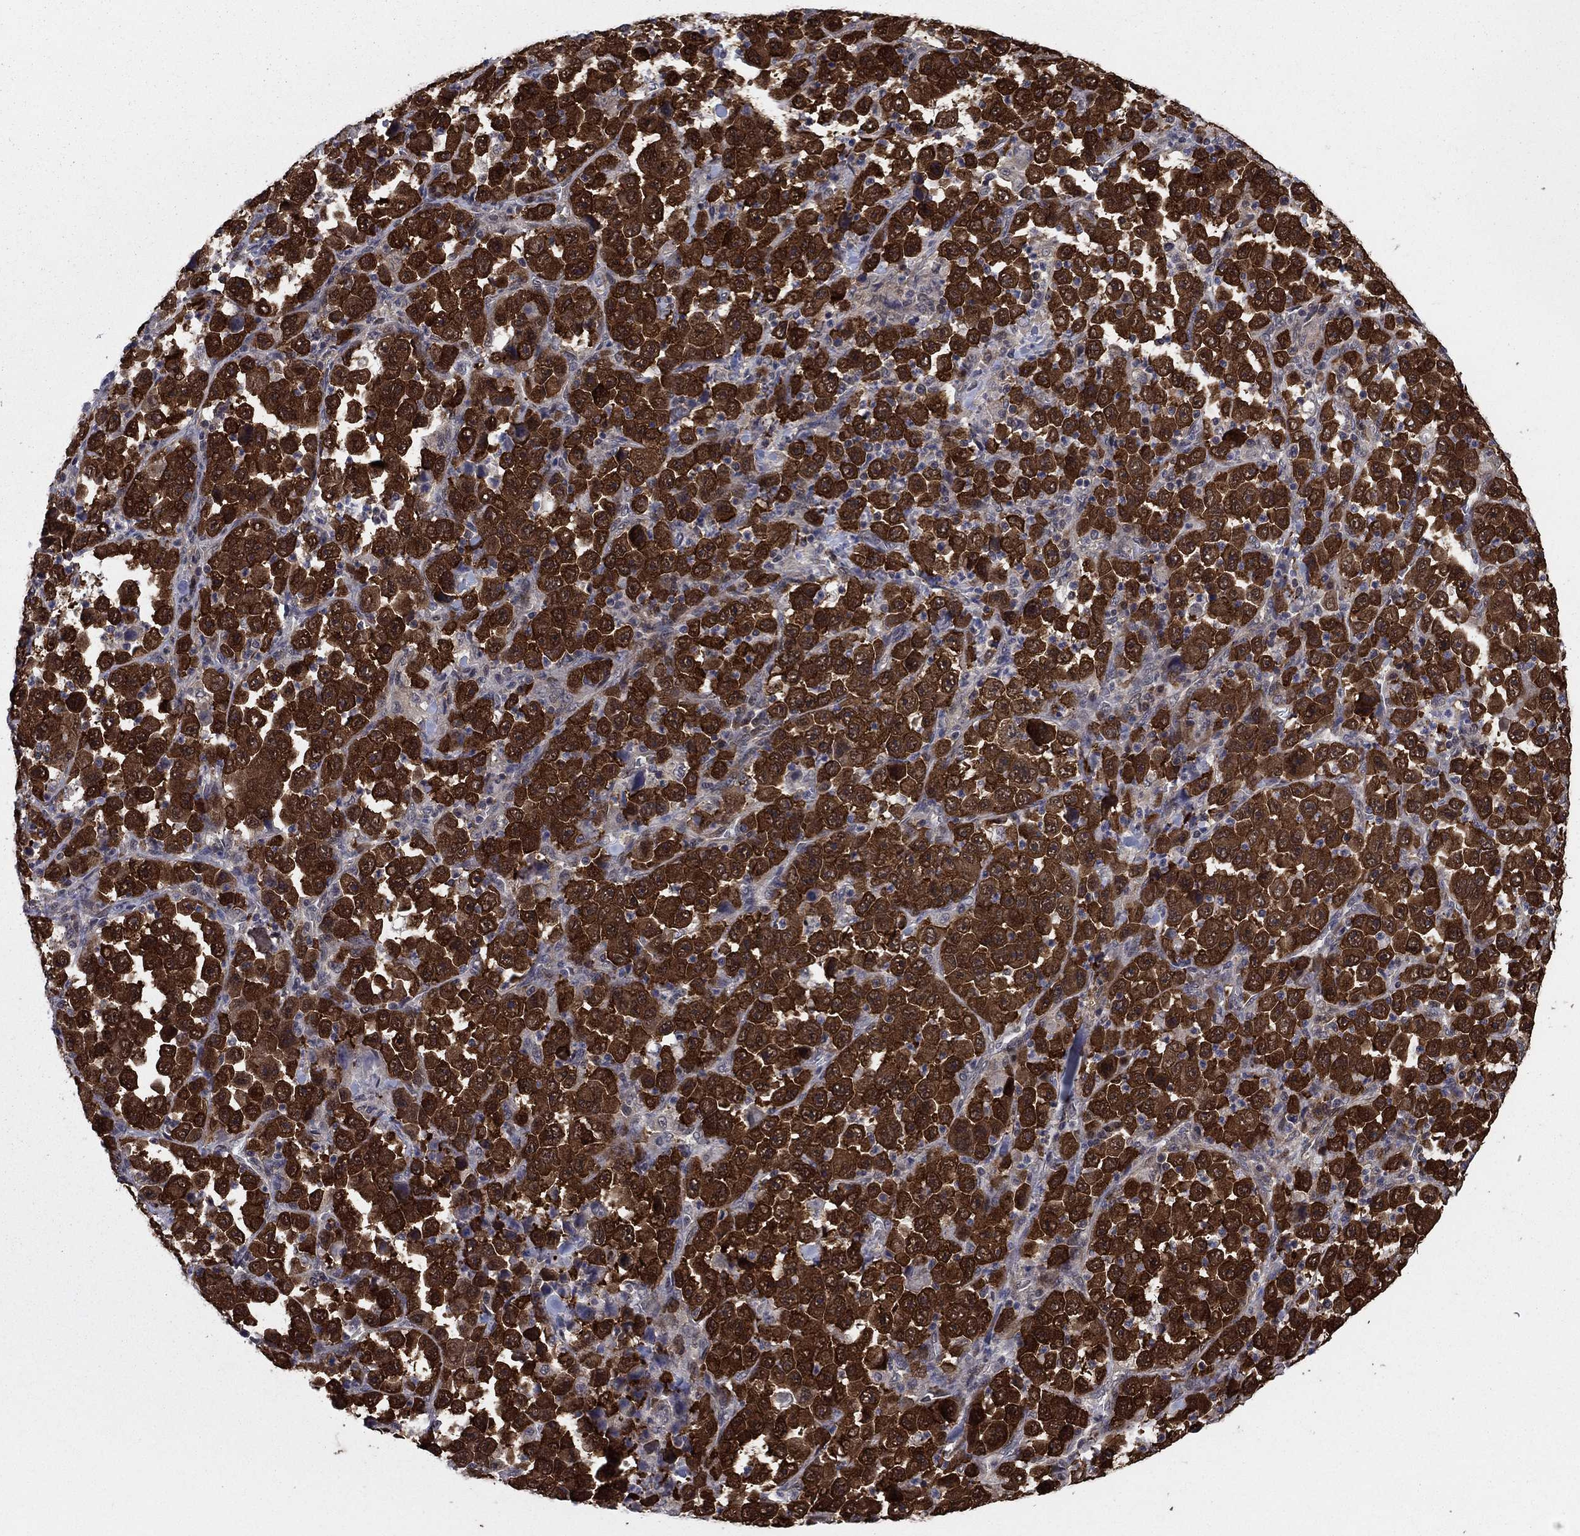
{"staining": {"intensity": "strong", "quantity": ">75%", "location": "cytoplasmic/membranous"}, "tissue": "stomach cancer", "cell_type": "Tumor cells", "image_type": "cancer", "snomed": [{"axis": "morphology", "description": "Normal tissue, NOS"}, {"axis": "morphology", "description": "Adenocarcinoma, NOS"}, {"axis": "topography", "description": "Stomach, upper"}, {"axis": "topography", "description": "Stomach"}], "caption": "Human stomach cancer stained with a protein marker demonstrates strong staining in tumor cells.", "gene": "FKBP4", "patient": {"sex": "male", "age": 59}}